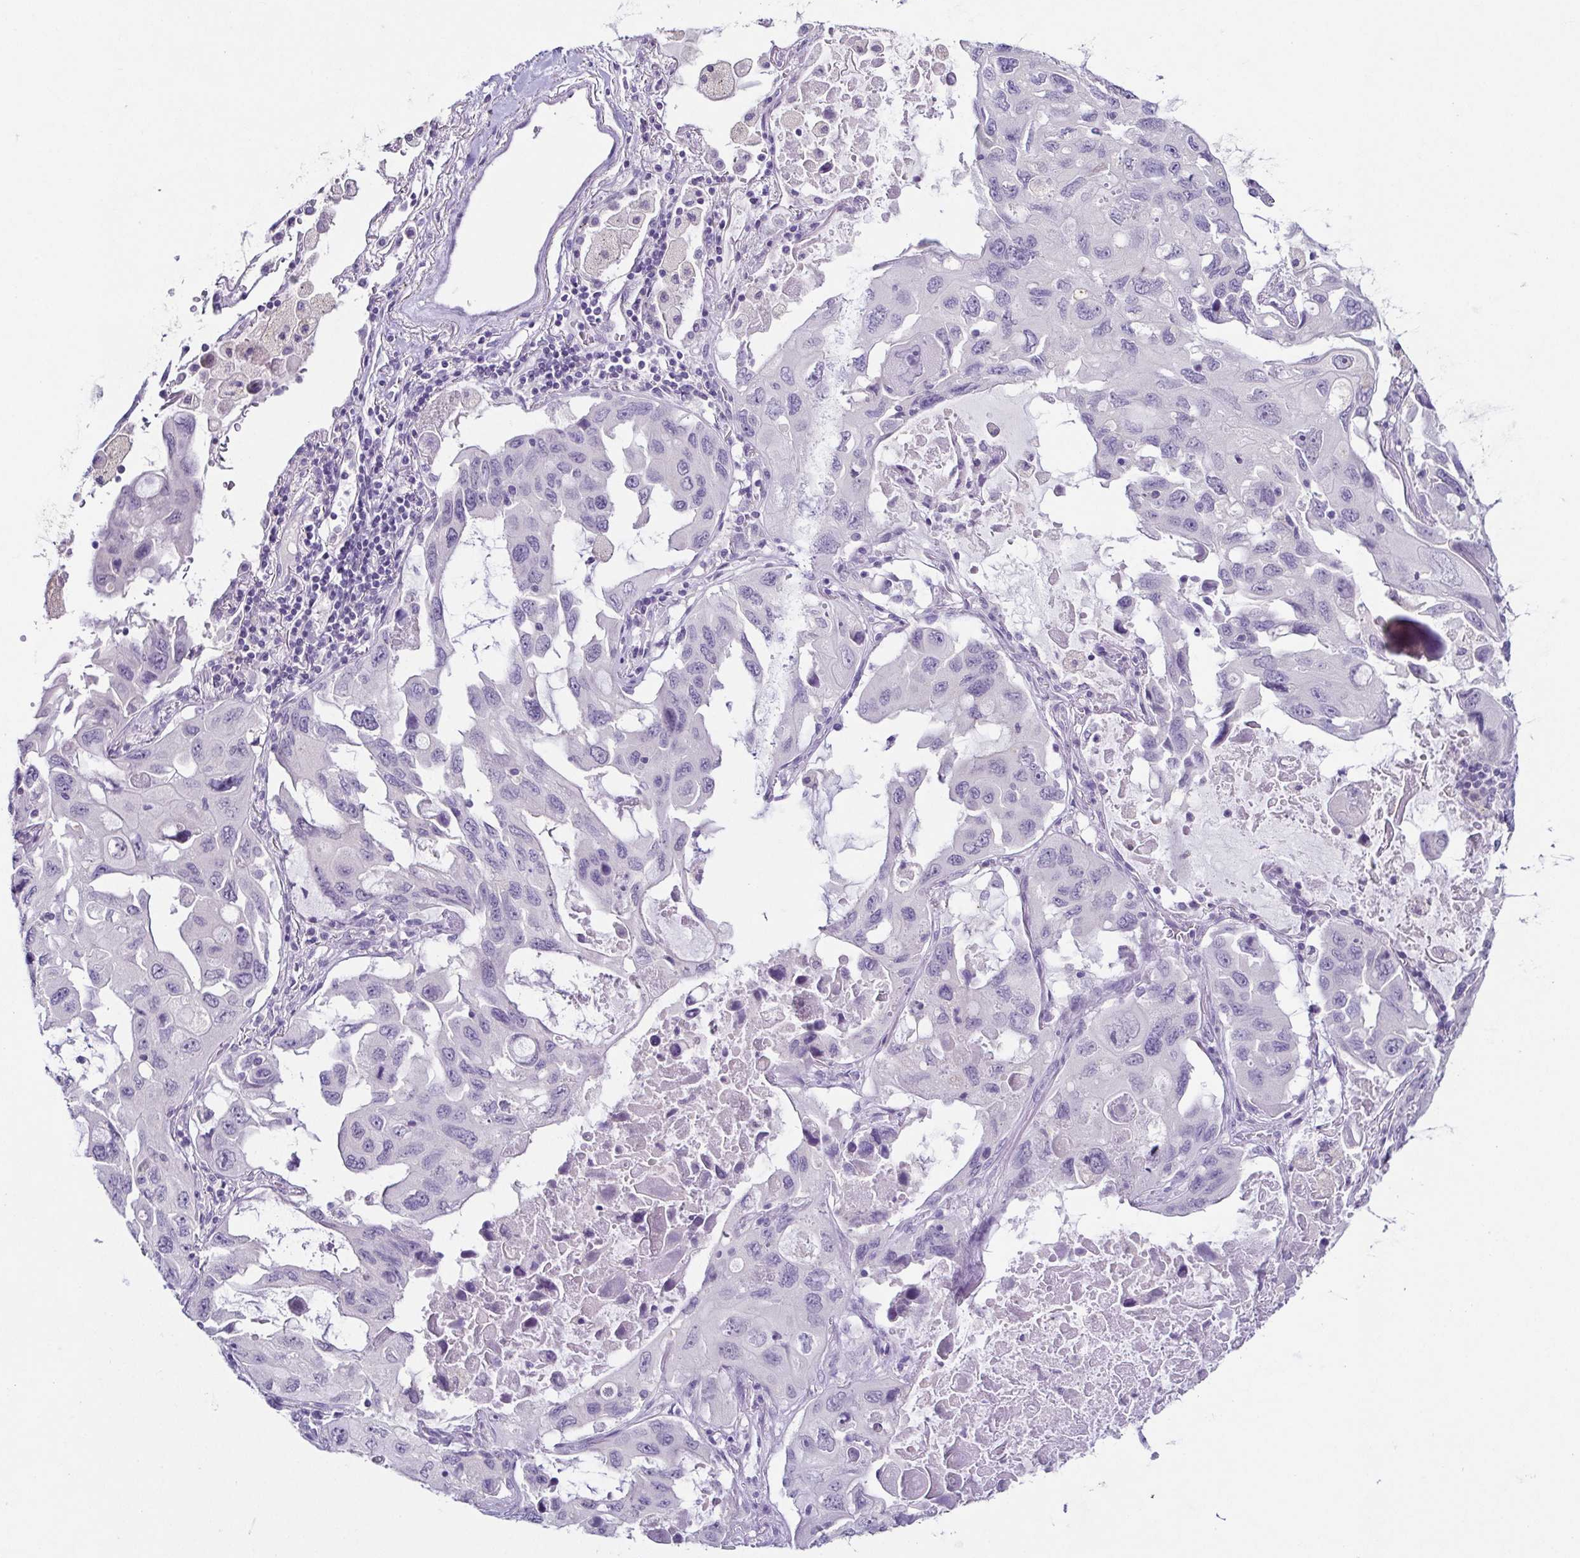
{"staining": {"intensity": "negative", "quantity": "none", "location": "none"}, "tissue": "lung cancer", "cell_type": "Tumor cells", "image_type": "cancer", "snomed": [{"axis": "morphology", "description": "Squamous cell carcinoma, NOS"}, {"axis": "topography", "description": "Lung"}], "caption": "Protein analysis of lung cancer (squamous cell carcinoma) exhibits no significant positivity in tumor cells.", "gene": "TP73", "patient": {"sex": "female", "age": 73}}